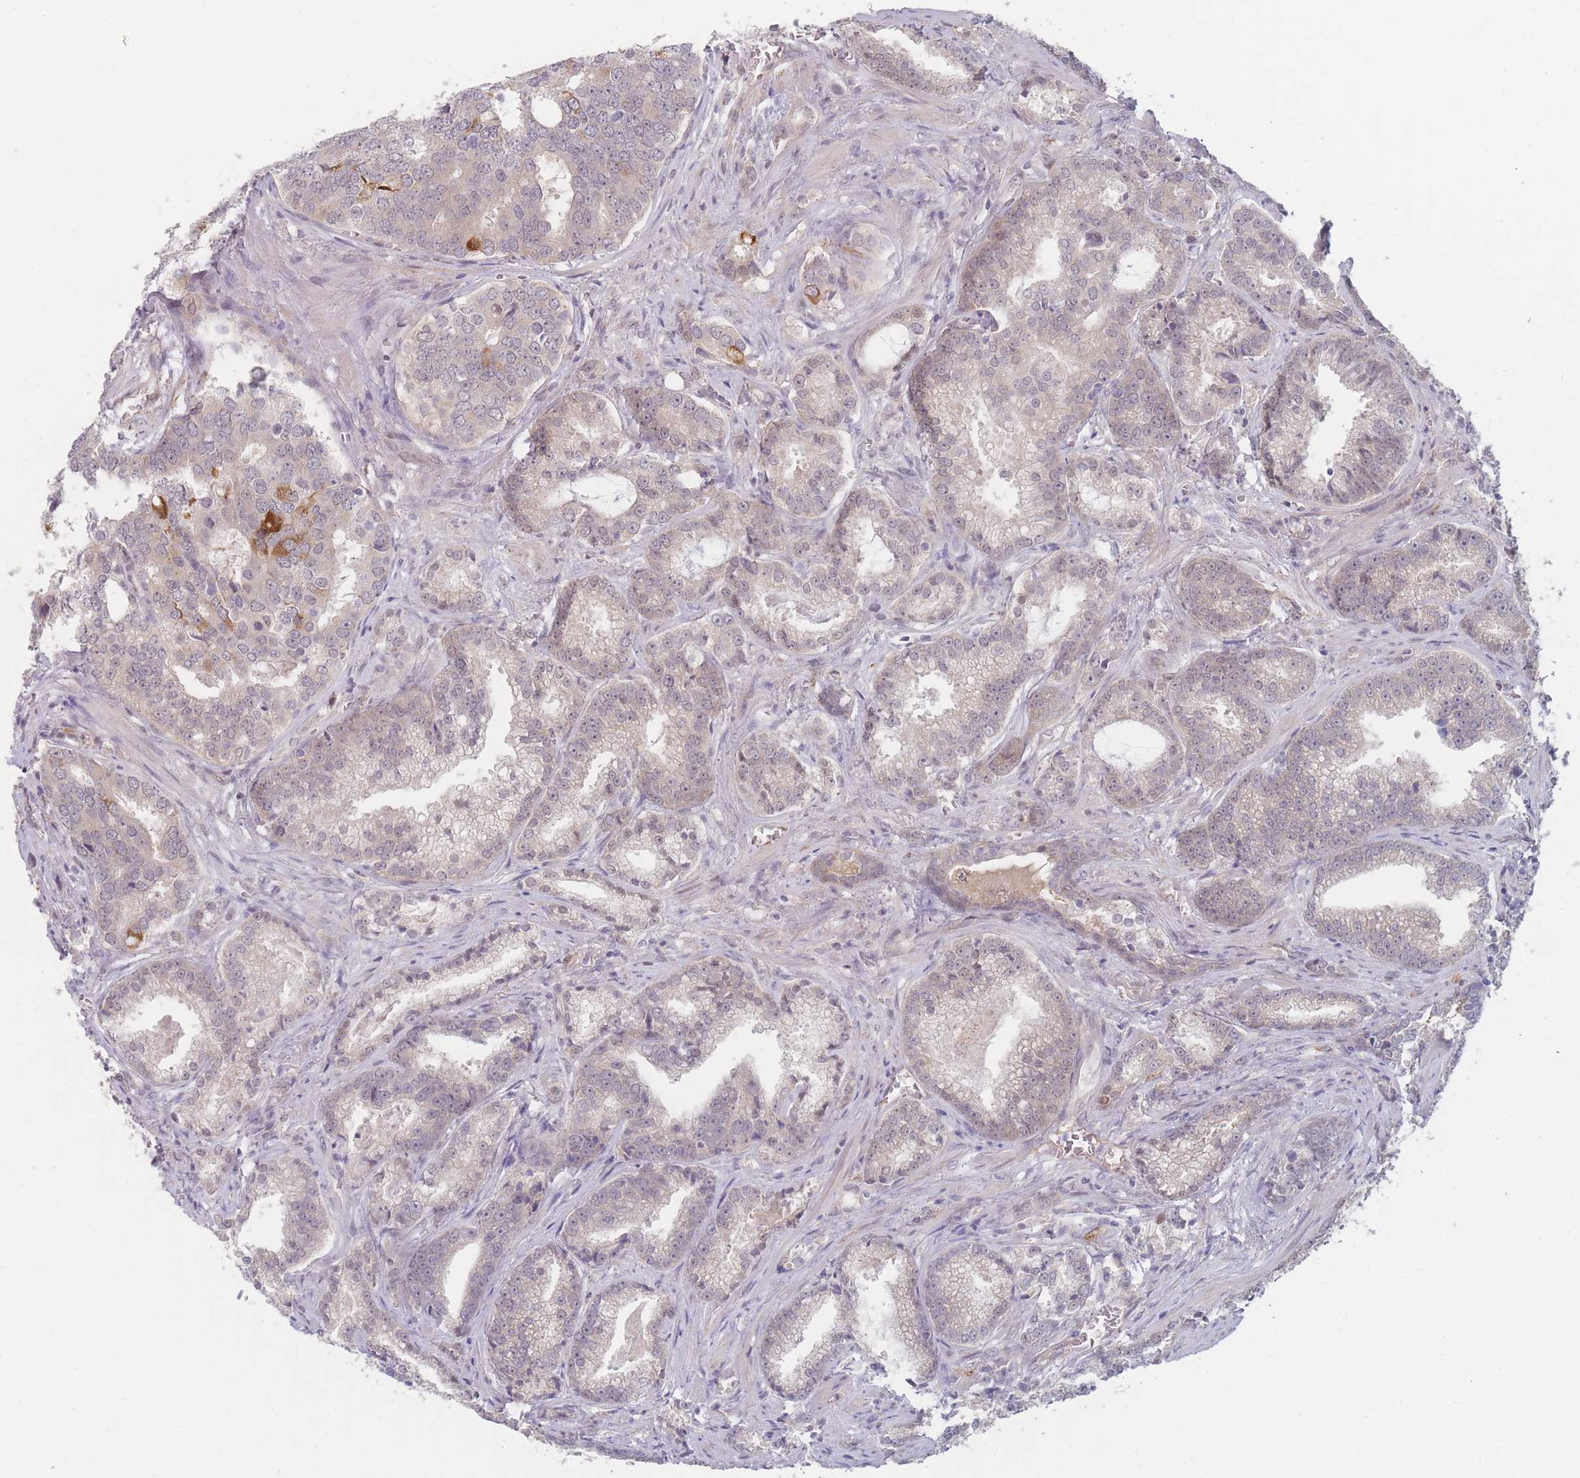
{"staining": {"intensity": "negative", "quantity": "none", "location": "none"}, "tissue": "prostate cancer", "cell_type": "Tumor cells", "image_type": "cancer", "snomed": [{"axis": "morphology", "description": "Adenocarcinoma, High grade"}, {"axis": "topography", "description": "Prostate"}], "caption": "Immunohistochemical staining of high-grade adenocarcinoma (prostate) shows no significant staining in tumor cells. (Brightfield microscopy of DAB (3,3'-diaminobenzidine) immunohistochemistry at high magnification).", "gene": "ANKRD10", "patient": {"sex": "male", "age": 67}}